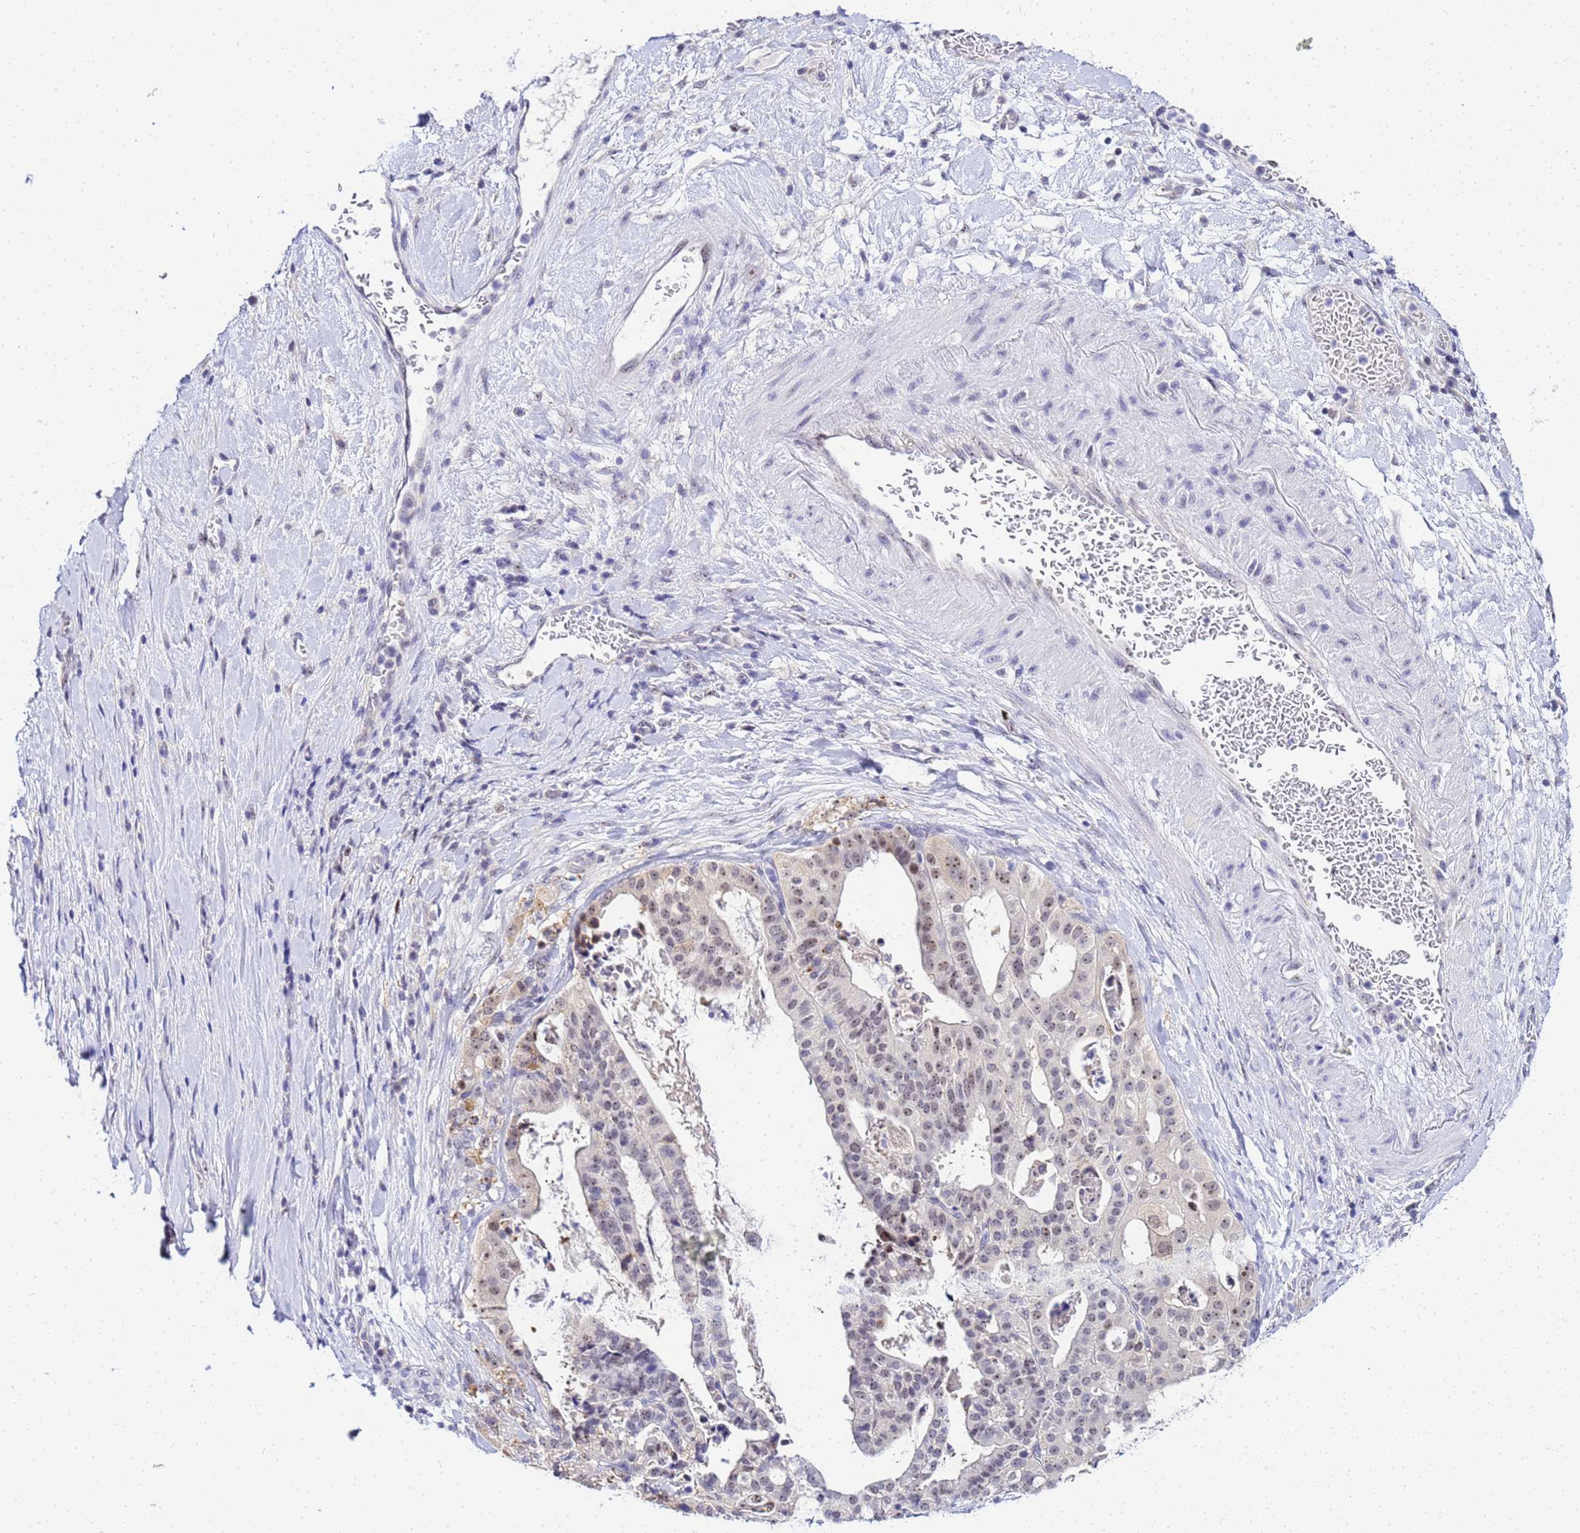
{"staining": {"intensity": "weak", "quantity": "<25%", "location": "nuclear"}, "tissue": "stomach cancer", "cell_type": "Tumor cells", "image_type": "cancer", "snomed": [{"axis": "morphology", "description": "Adenocarcinoma, NOS"}, {"axis": "topography", "description": "Stomach"}], "caption": "Immunohistochemistry (IHC) histopathology image of adenocarcinoma (stomach) stained for a protein (brown), which shows no staining in tumor cells.", "gene": "ACTL6B", "patient": {"sex": "male", "age": 48}}